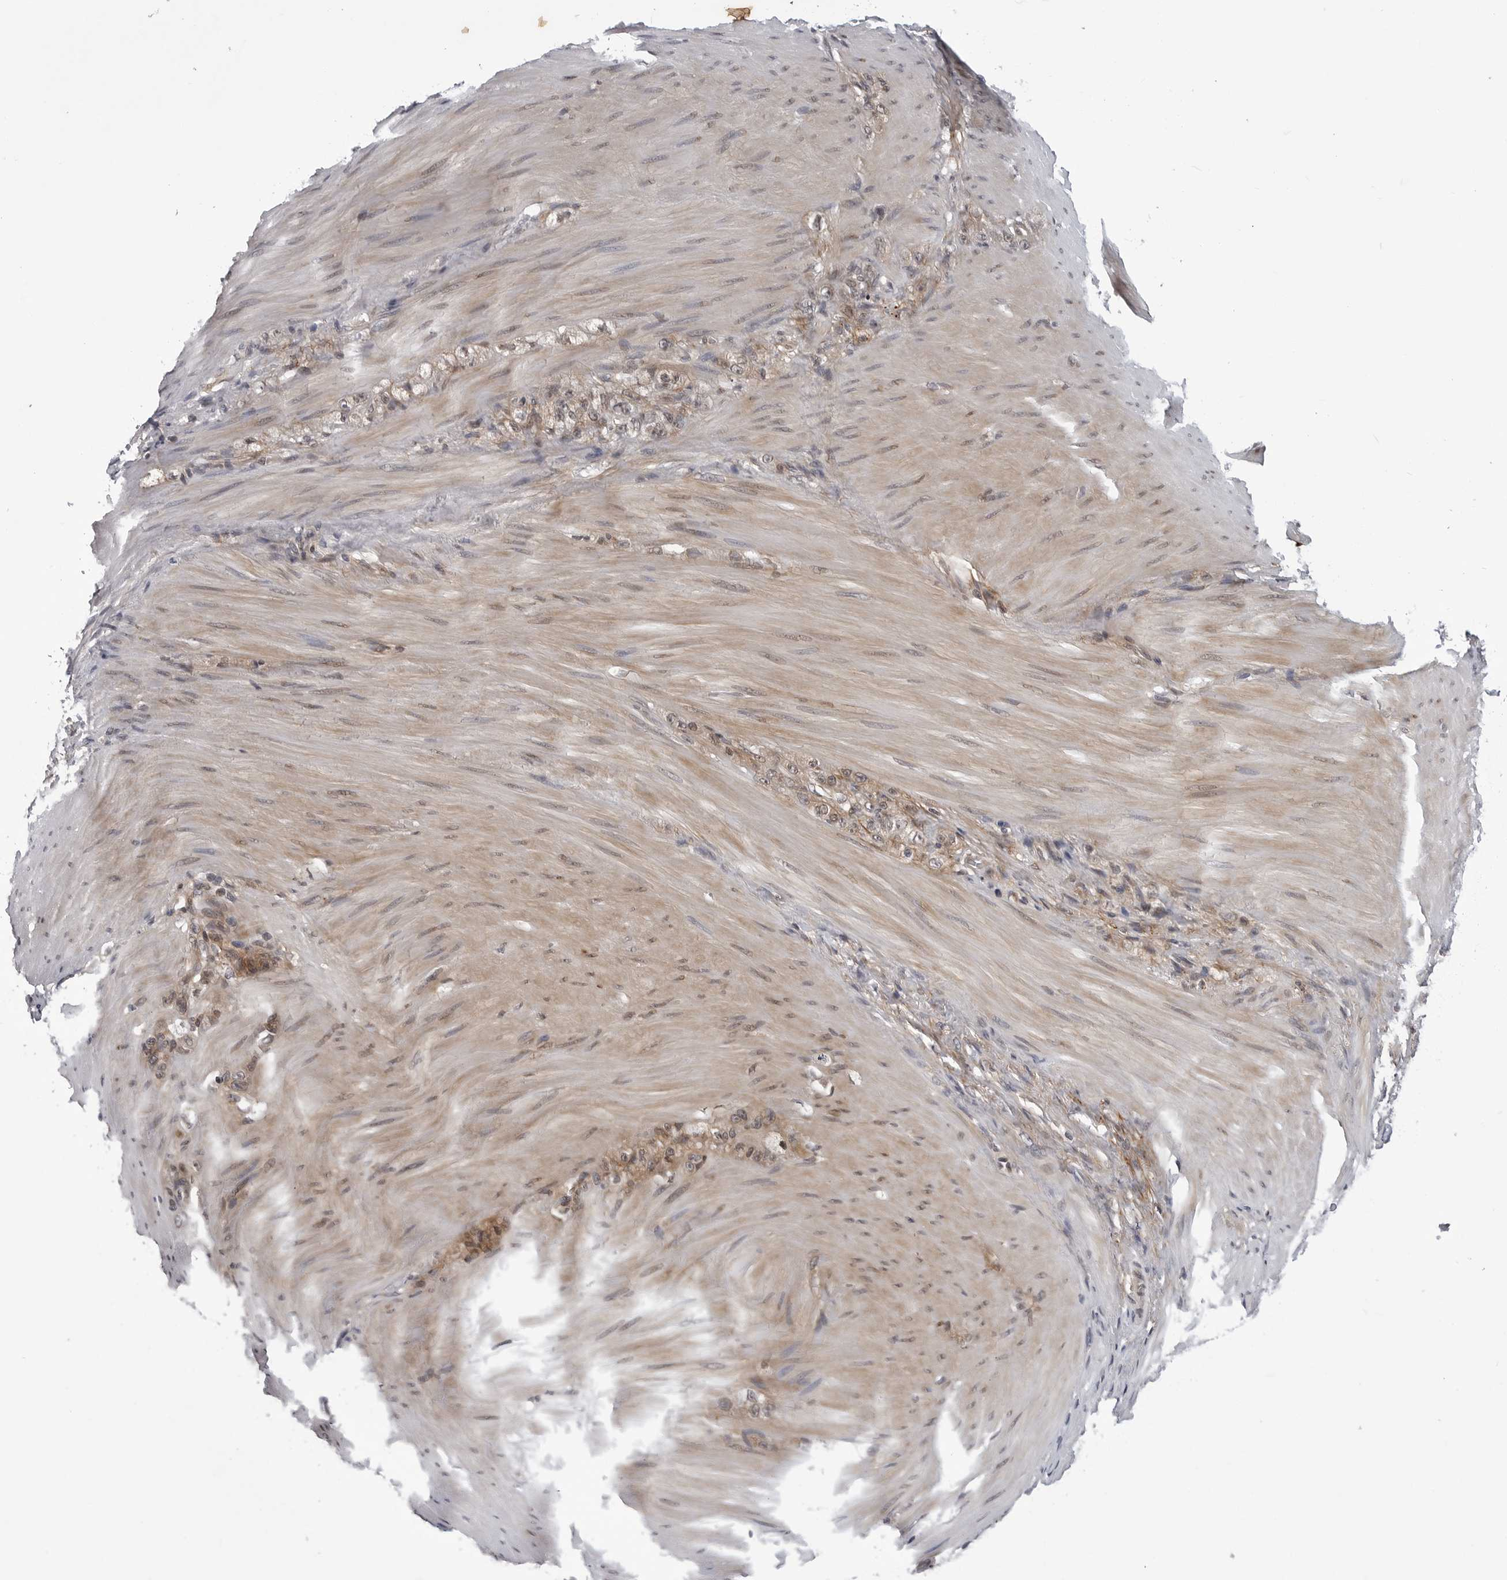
{"staining": {"intensity": "moderate", "quantity": ">75%", "location": "cytoplasmic/membranous"}, "tissue": "stomach cancer", "cell_type": "Tumor cells", "image_type": "cancer", "snomed": [{"axis": "morphology", "description": "Normal tissue, NOS"}, {"axis": "morphology", "description": "Adenocarcinoma, NOS"}, {"axis": "topography", "description": "Stomach"}], "caption": "Immunohistochemistry histopathology image of neoplastic tissue: human adenocarcinoma (stomach) stained using immunohistochemistry demonstrates medium levels of moderate protein expression localized specifically in the cytoplasmic/membranous of tumor cells, appearing as a cytoplasmic/membranous brown color.", "gene": "KIAA1614", "patient": {"sex": "male", "age": 82}}